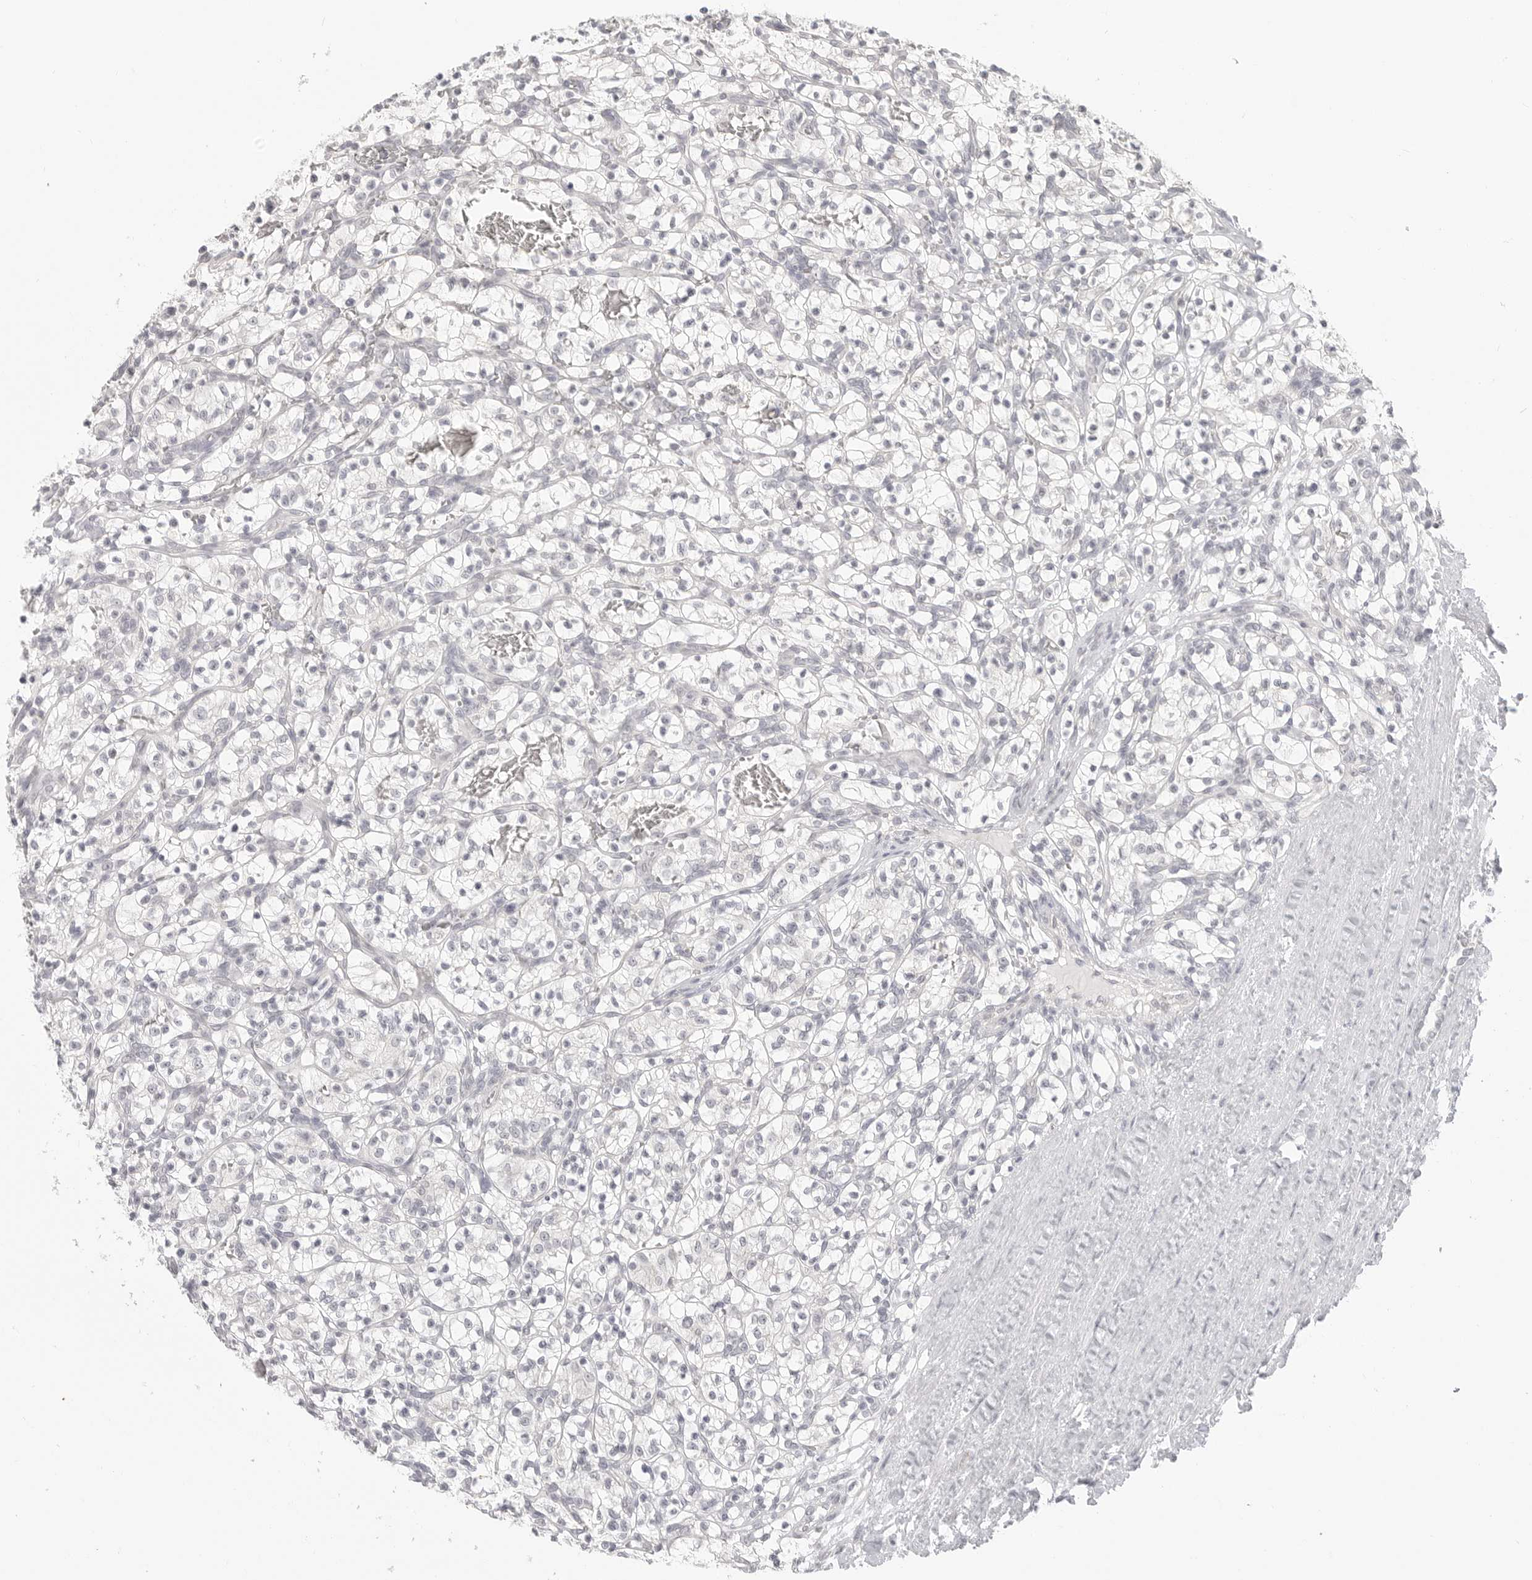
{"staining": {"intensity": "negative", "quantity": "none", "location": "none"}, "tissue": "renal cancer", "cell_type": "Tumor cells", "image_type": "cancer", "snomed": [{"axis": "morphology", "description": "Adenocarcinoma, NOS"}, {"axis": "topography", "description": "Kidney"}], "caption": "IHC of human renal cancer (adenocarcinoma) reveals no expression in tumor cells.", "gene": "KLK11", "patient": {"sex": "female", "age": 57}}